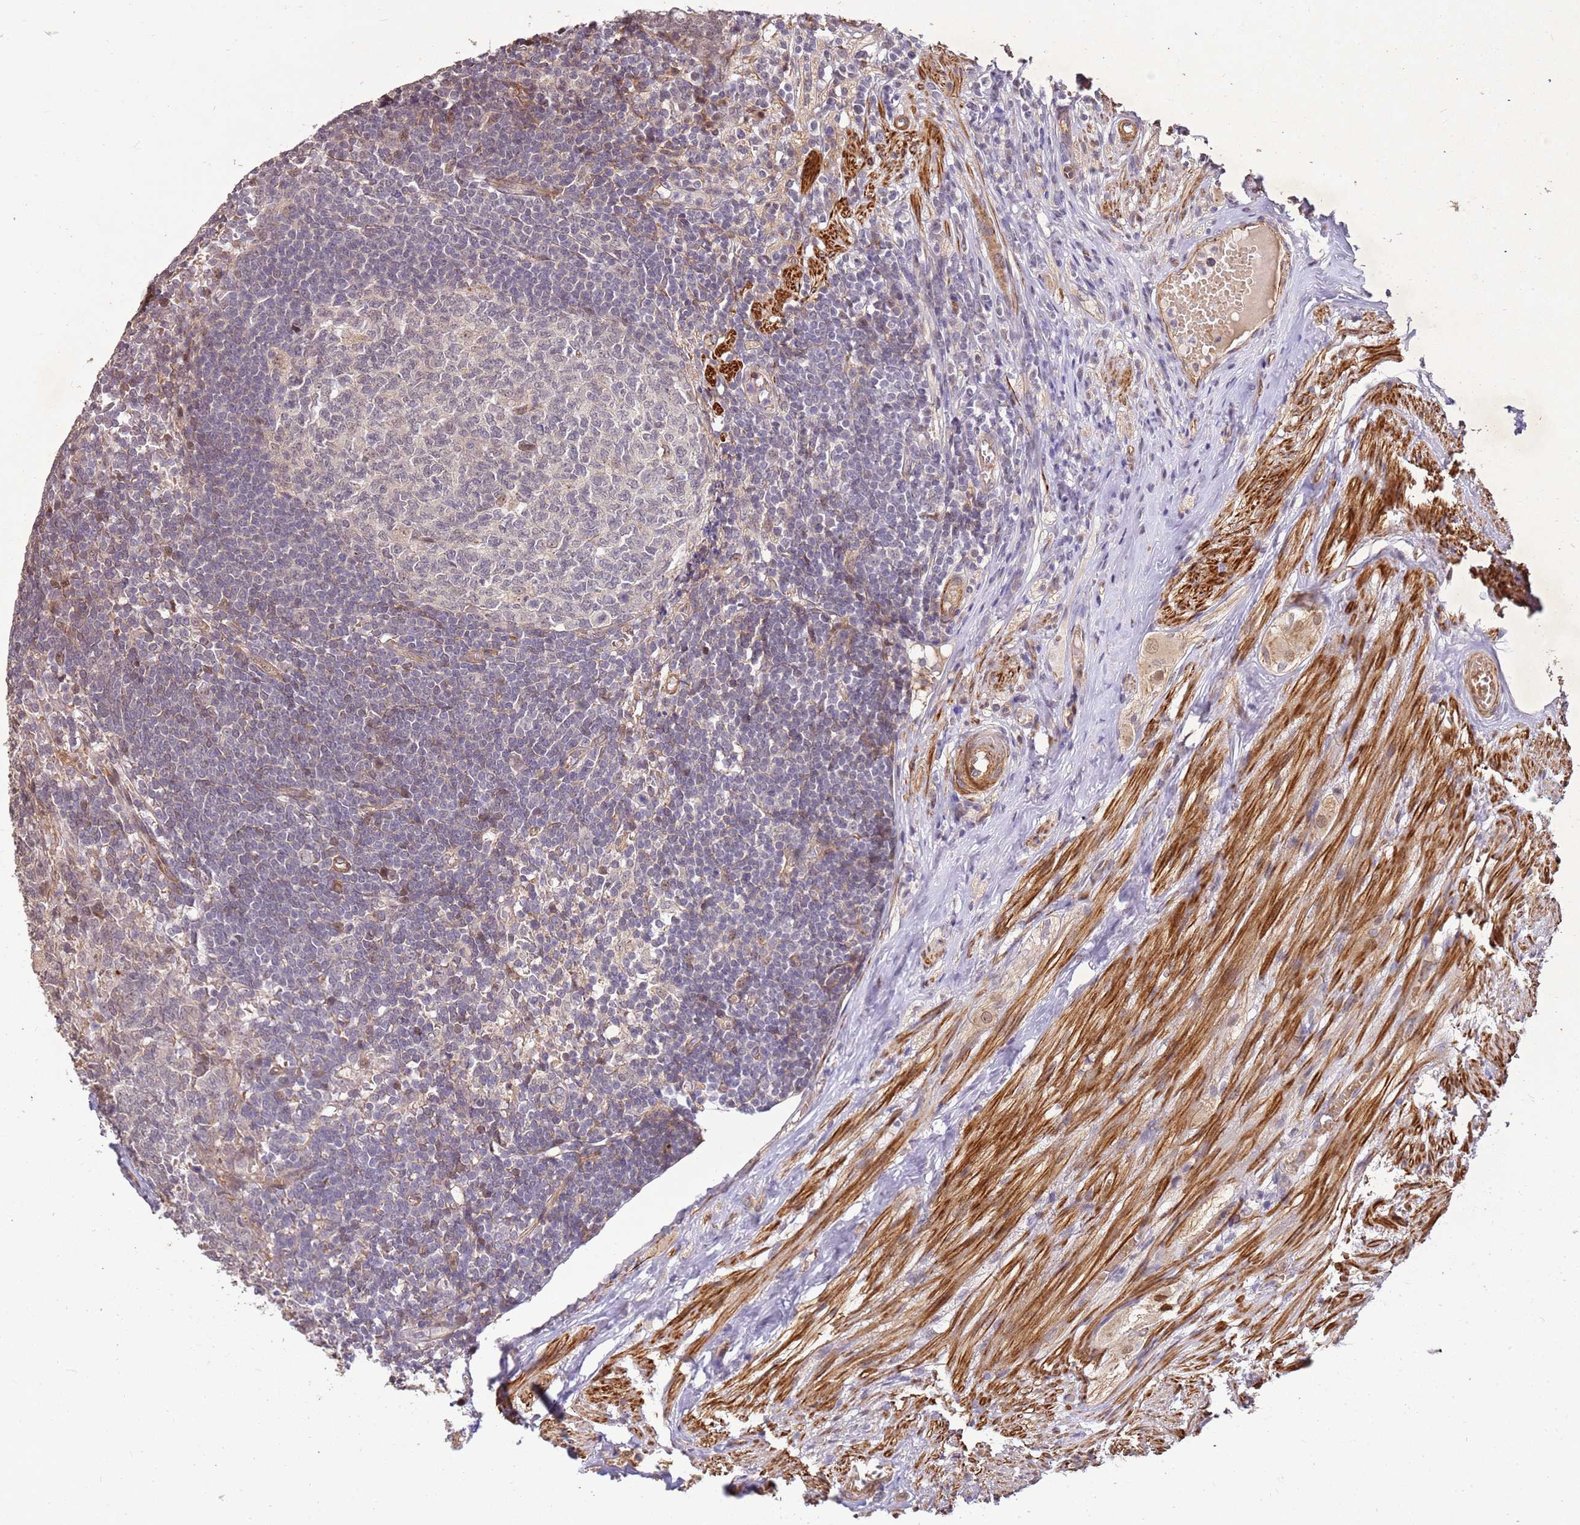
{"staining": {"intensity": "weak", "quantity": "<25%", "location": "nuclear"}, "tissue": "appendix", "cell_type": "Glandular cells", "image_type": "normal", "snomed": [{"axis": "morphology", "description": "Normal tissue, NOS"}, {"axis": "topography", "description": "Appendix"}], "caption": "Immunohistochemical staining of normal human appendix displays no significant staining in glandular cells.", "gene": "ST18", "patient": {"sex": "male", "age": 83}}